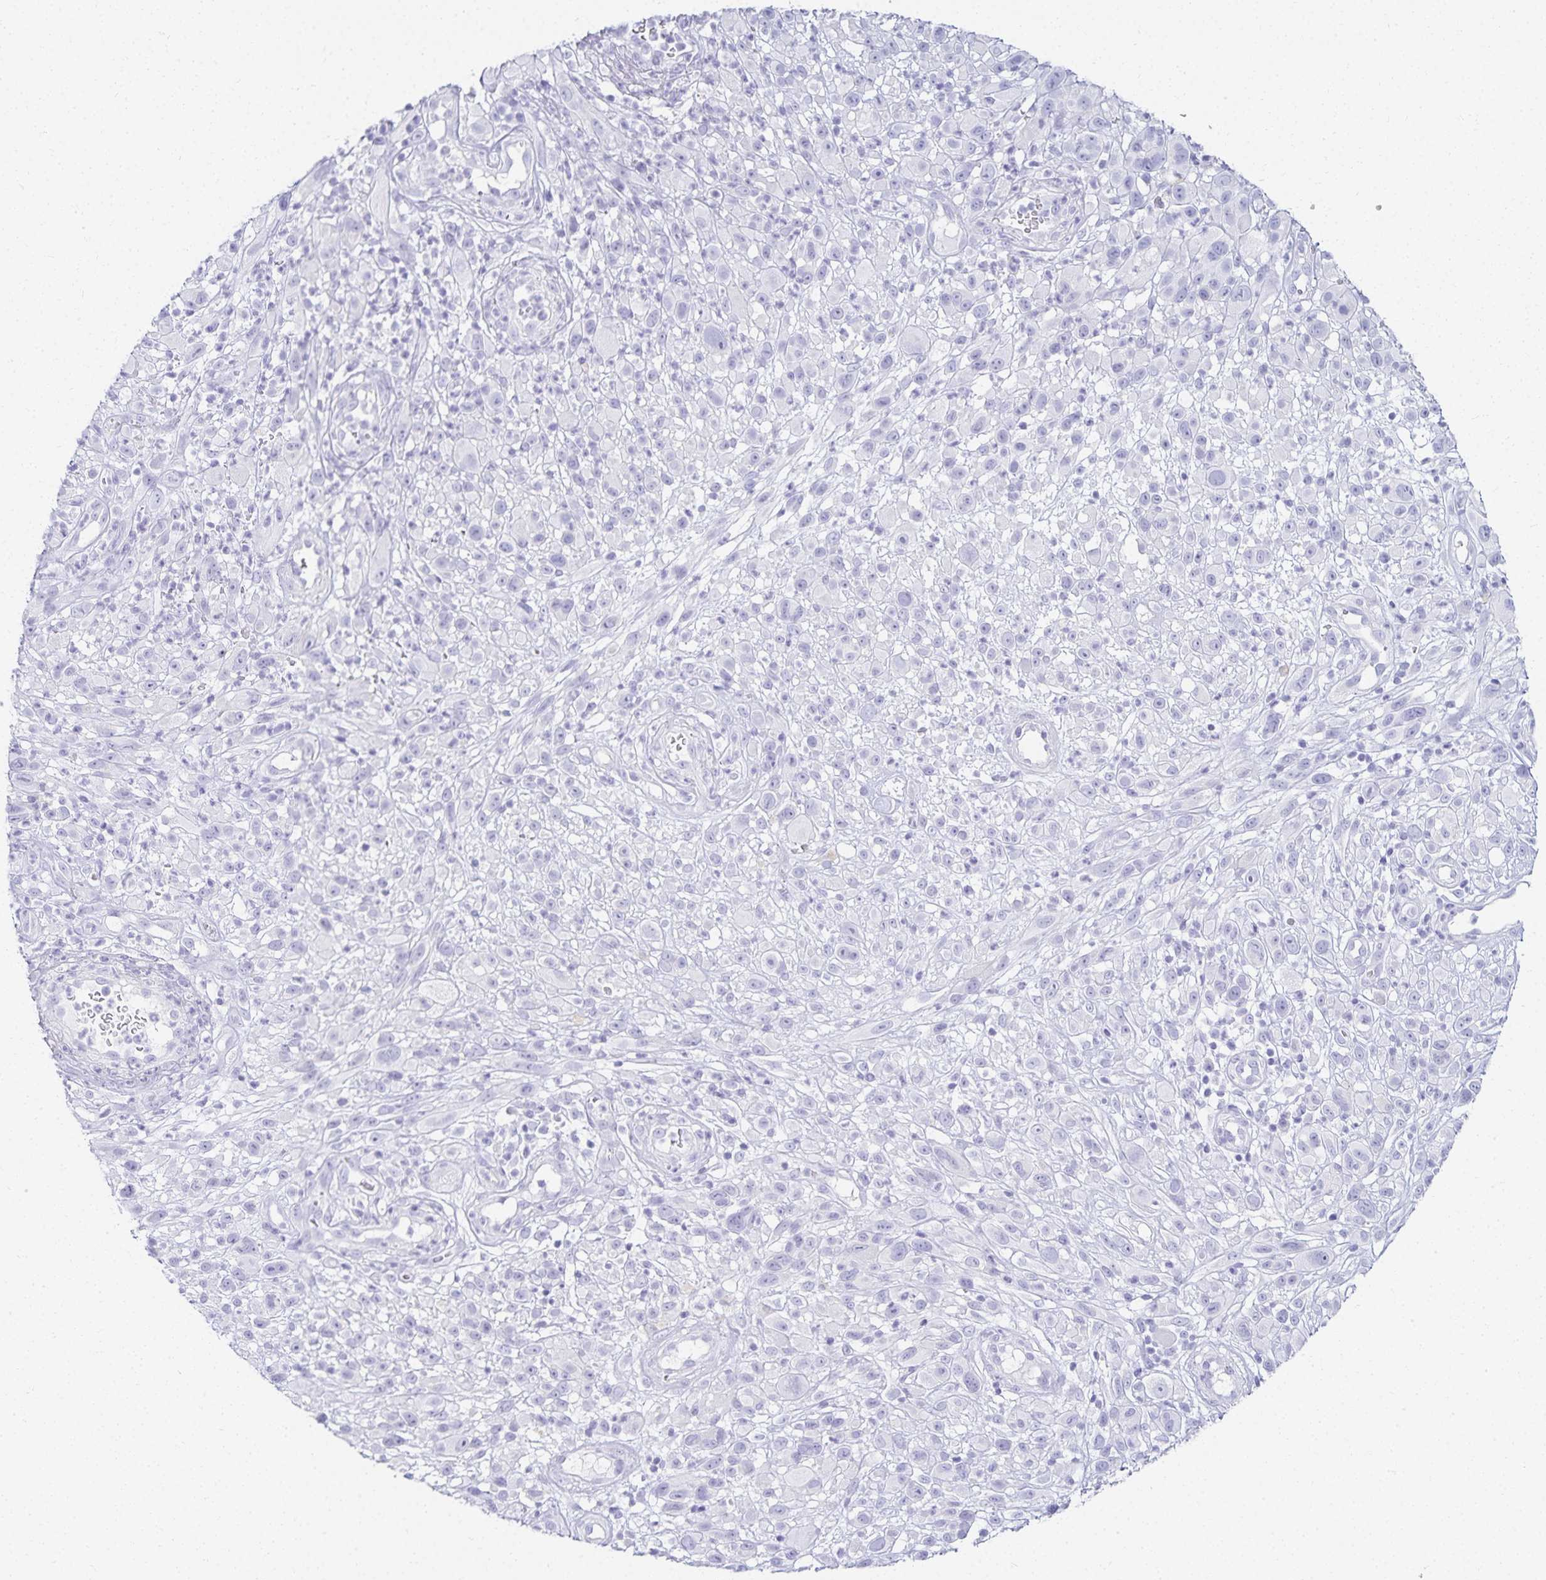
{"staining": {"intensity": "negative", "quantity": "none", "location": "none"}, "tissue": "melanoma", "cell_type": "Tumor cells", "image_type": "cancer", "snomed": [{"axis": "morphology", "description": "Malignant melanoma, NOS"}, {"axis": "topography", "description": "Skin"}], "caption": "Tumor cells show no significant expression in melanoma.", "gene": "GP2", "patient": {"sex": "male", "age": 68}}